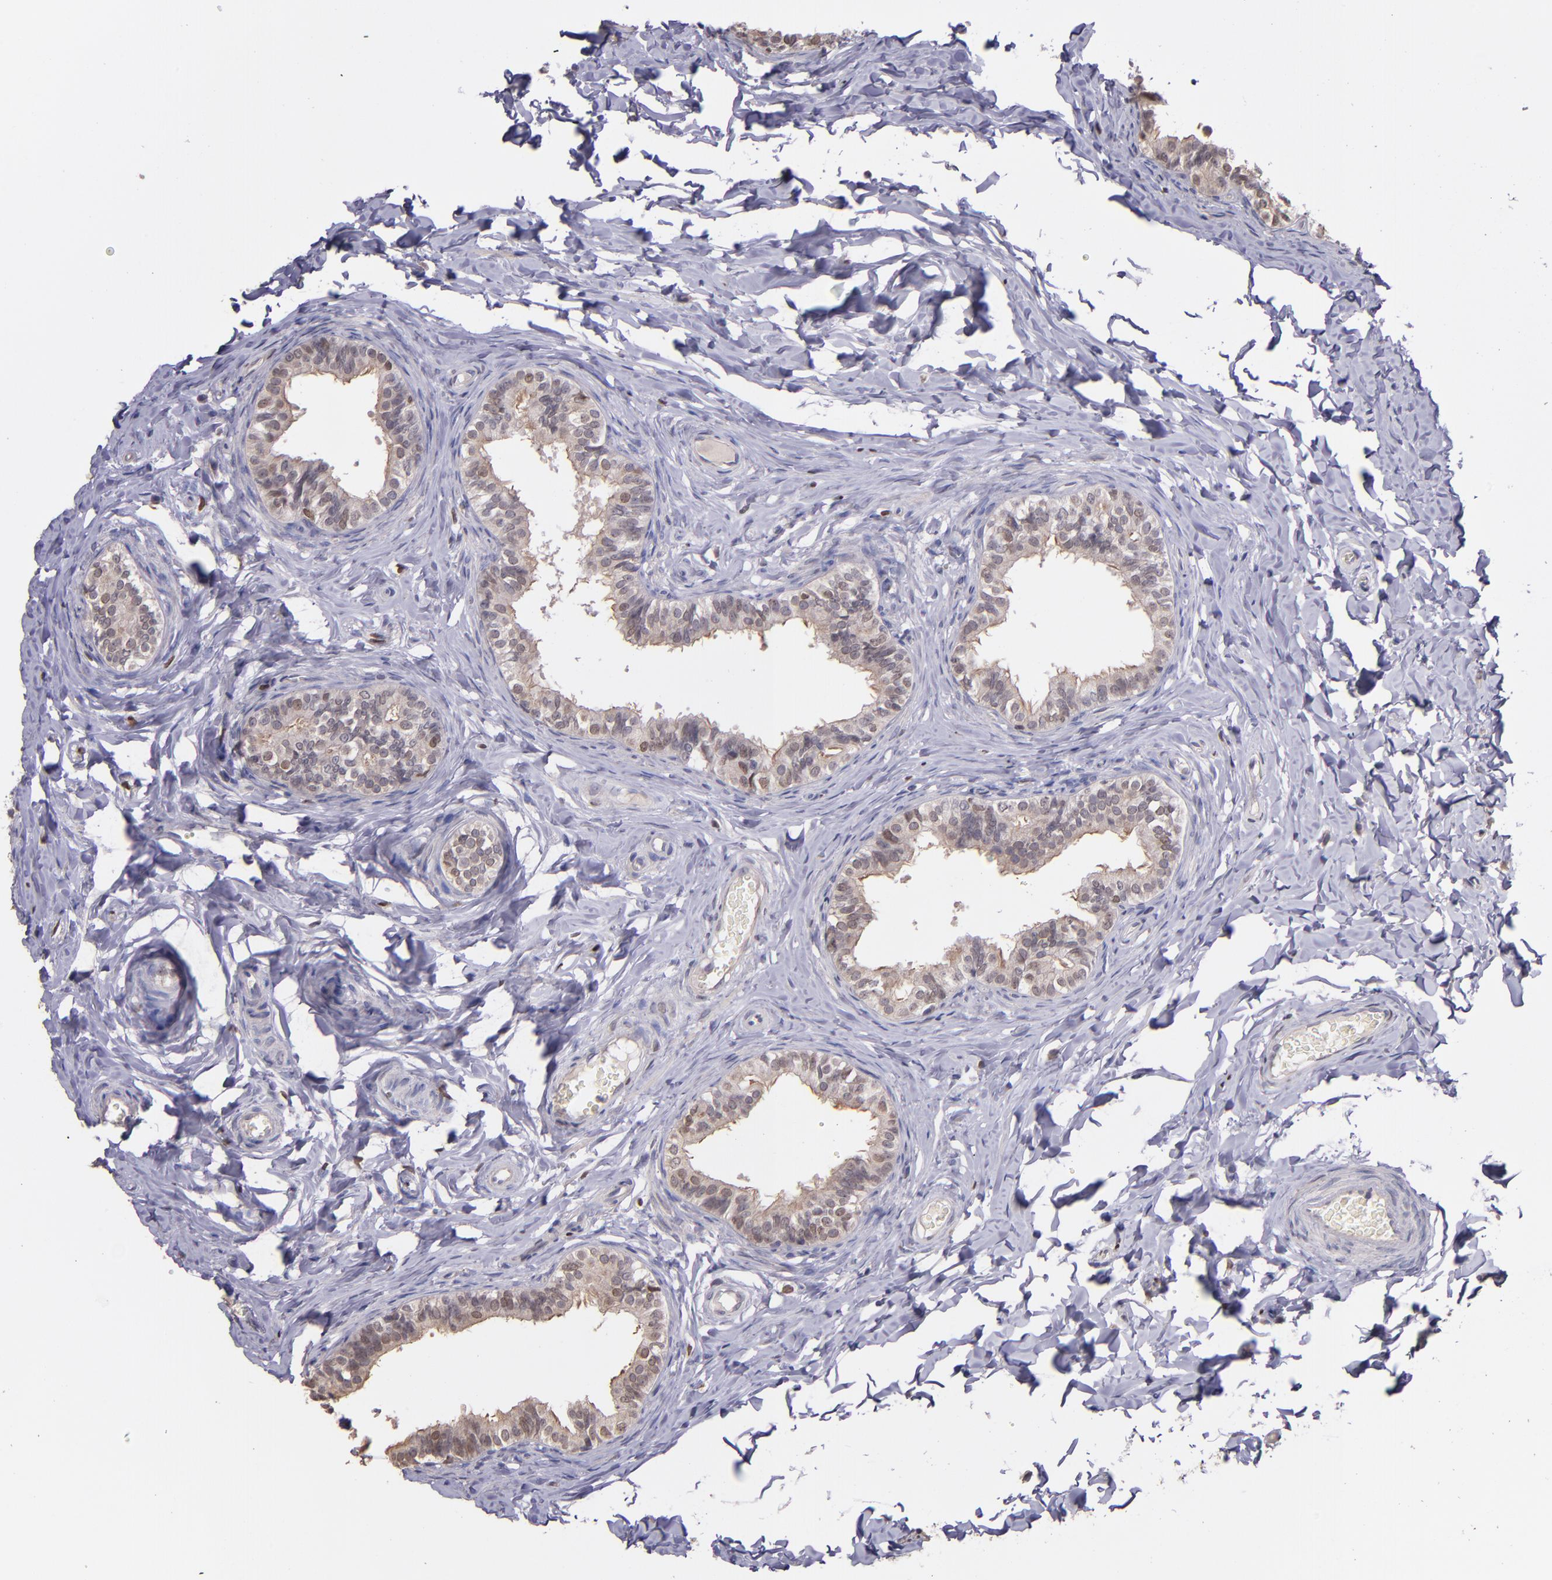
{"staining": {"intensity": "moderate", "quantity": ">75%", "location": "cytoplasmic/membranous,nuclear"}, "tissue": "epididymis", "cell_type": "Glandular cells", "image_type": "normal", "snomed": [{"axis": "morphology", "description": "Normal tissue, NOS"}, {"axis": "topography", "description": "Soft tissue"}, {"axis": "topography", "description": "Epididymis"}], "caption": "High-magnification brightfield microscopy of unremarkable epididymis stained with DAB (3,3'-diaminobenzidine) (brown) and counterstained with hematoxylin (blue). glandular cells exhibit moderate cytoplasmic/membranous,nuclear positivity is identified in approximately>75% of cells. Using DAB (3,3'-diaminobenzidine) (brown) and hematoxylin (blue) stains, captured at high magnification using brightfield microscopy.", "gene": "NUP62CL", "patient": {"sex": "male", "age": 26}}